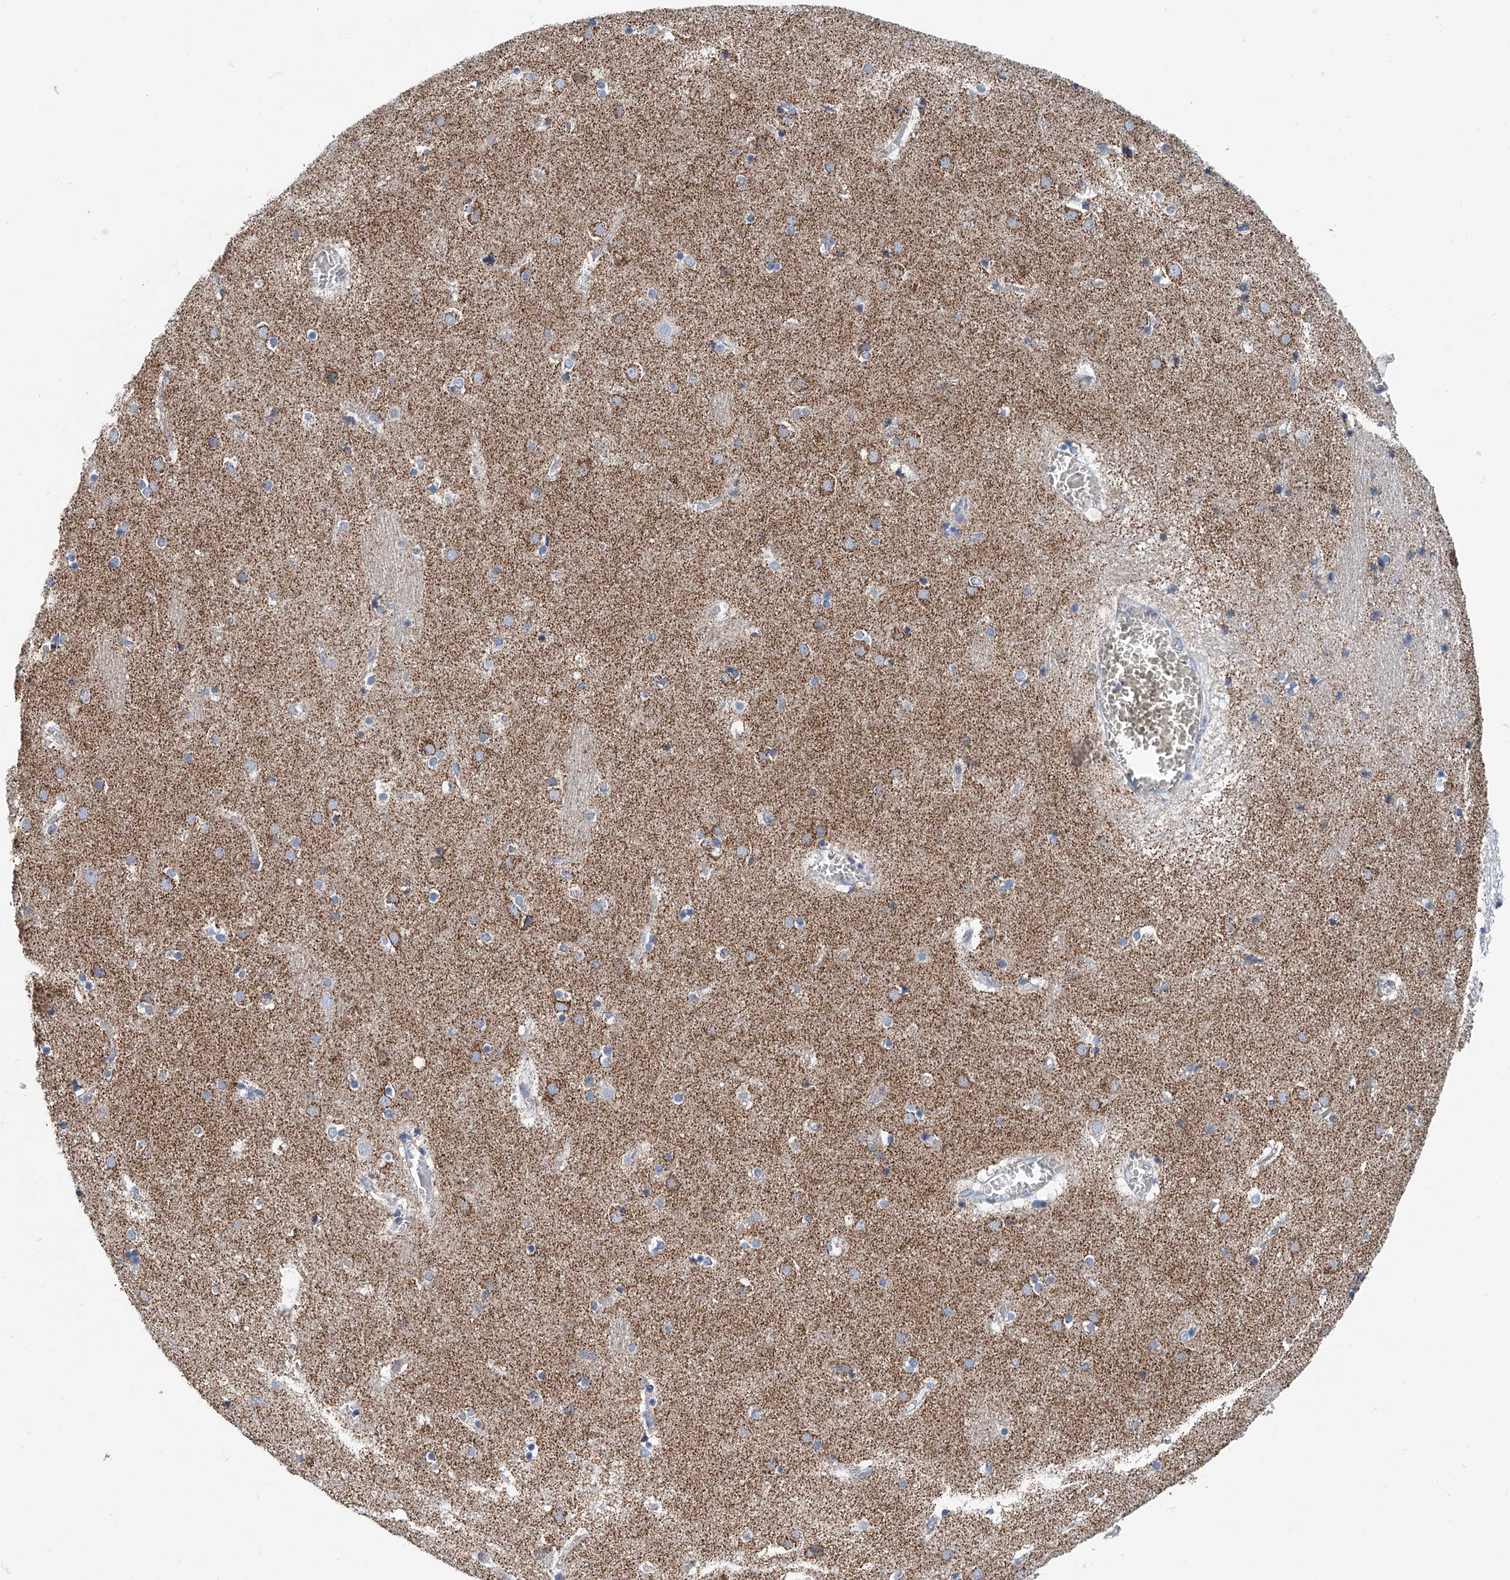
{"staining": {"intensity": "moderate", "quantity": "<25%", "location": "cytoplasmic/membranous"}, "tissue": "caudate", "cell_type": "Glial cells", "image_type": "normal", "snomed": [{"axis": "morphology", "description": "Normal tissue, NOS"}, {"axis": "topography", "description": "Lateral ventricle wall"}], "caption": "A brown stain labels moderate cytoplasmic/membranous expression of a protein in glial cells of normal caudate. (DAB (3,3'-diaminobenzidine) = brown stain, brightfield microscopy at high magnification).", "gene": "MT", "patient": {"sex": "male", "age": 70}}